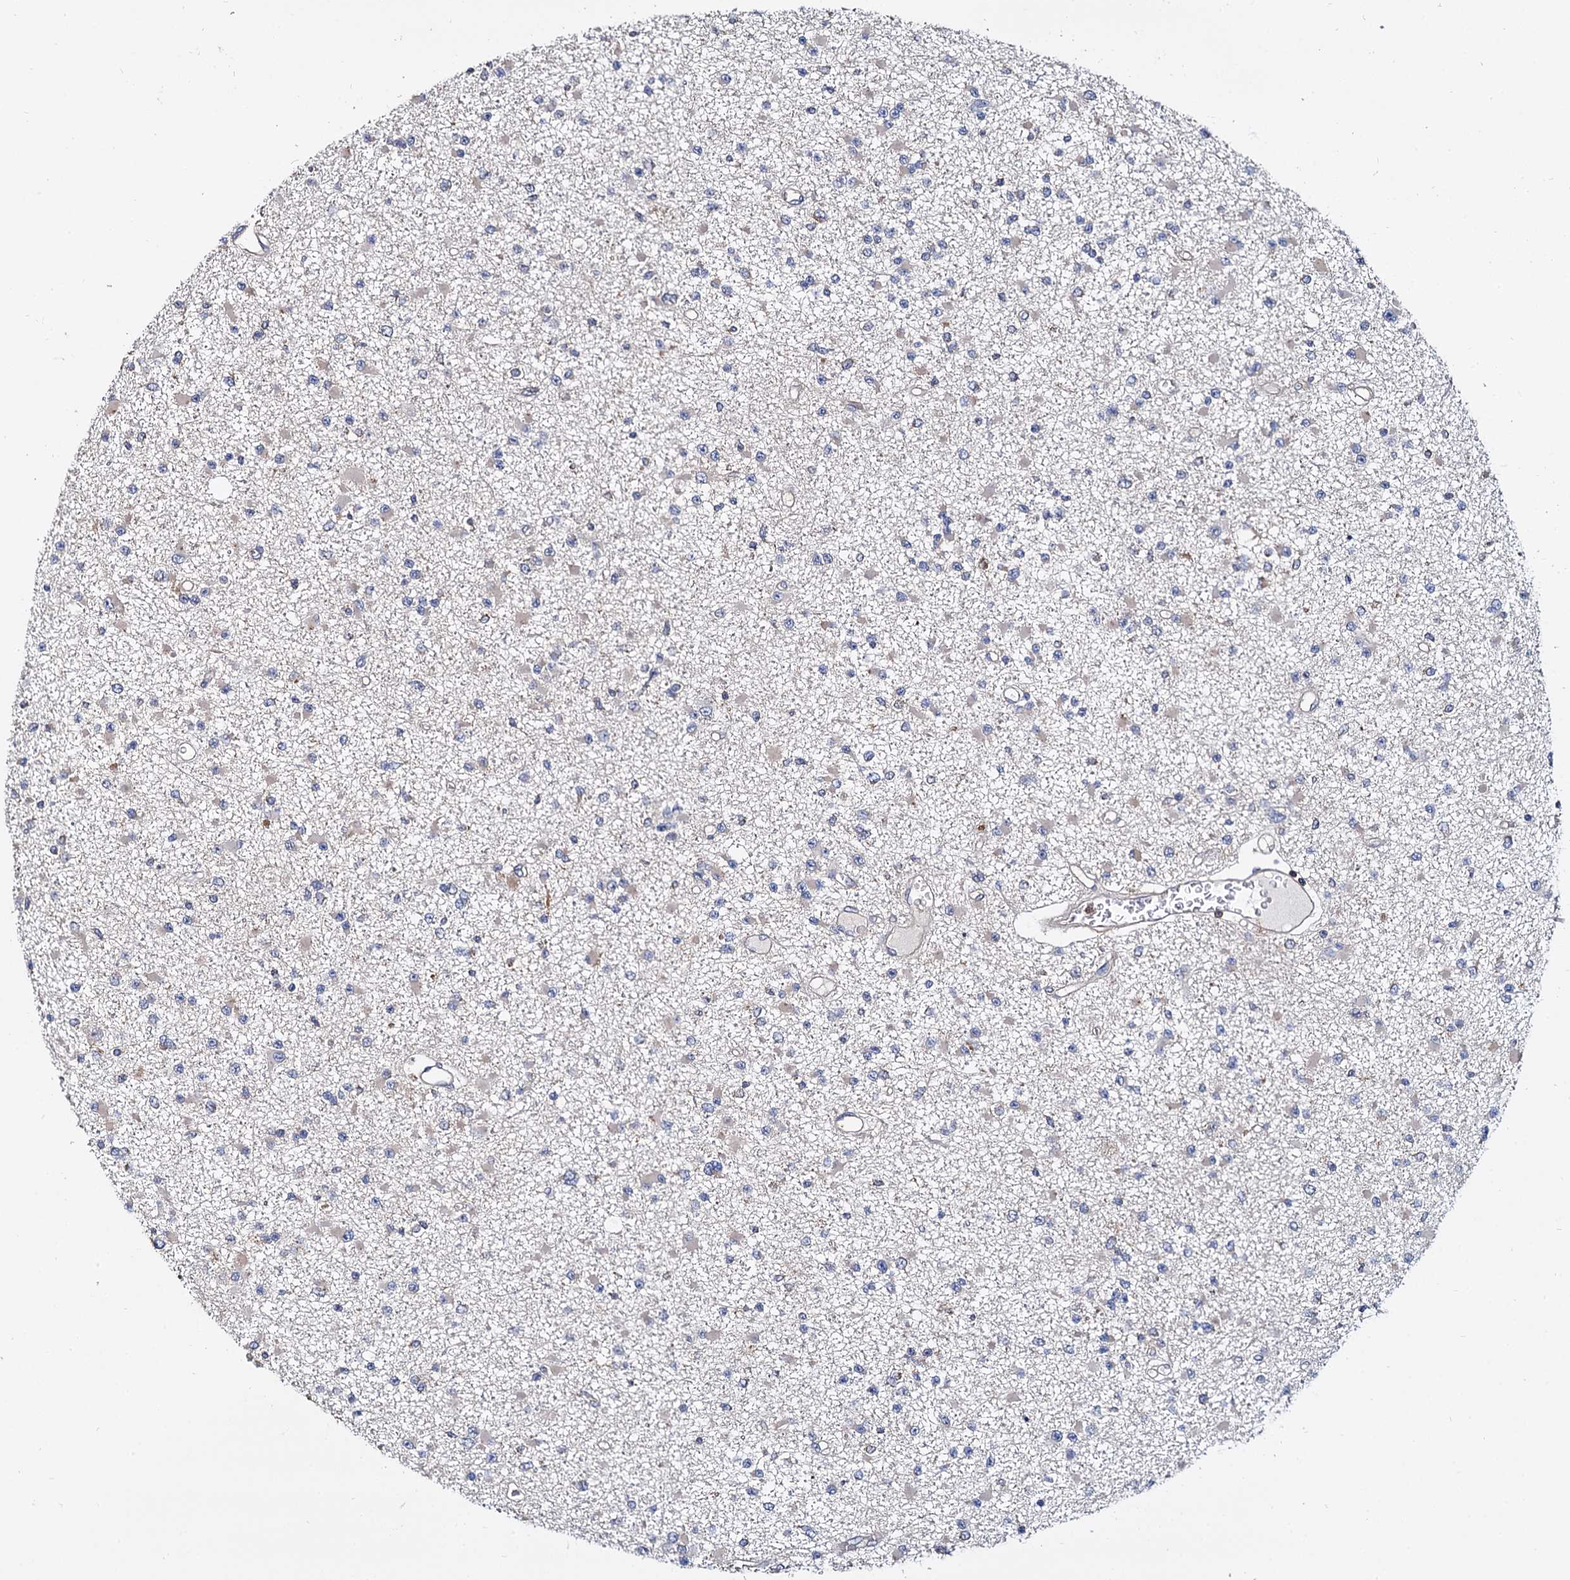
{"staining": {"intensity": "negative", "quantity": "none", "location": "none"}, "tissue": "glioma", "cell_type": "Tumor cells", "image_type": "cancer", "snomed": [{"axis": "morphology", "description": "Glioma, malignant, Low grade"}, {"axis": "topography", "description": "Brain"}], "caption": "Glioma stained for a protein using immunohistochemistry (IHC) demonstrates no positivity tumor cells.", "gene": "ANKRD13A", "patient": {"sex": "female", "age": 22}}